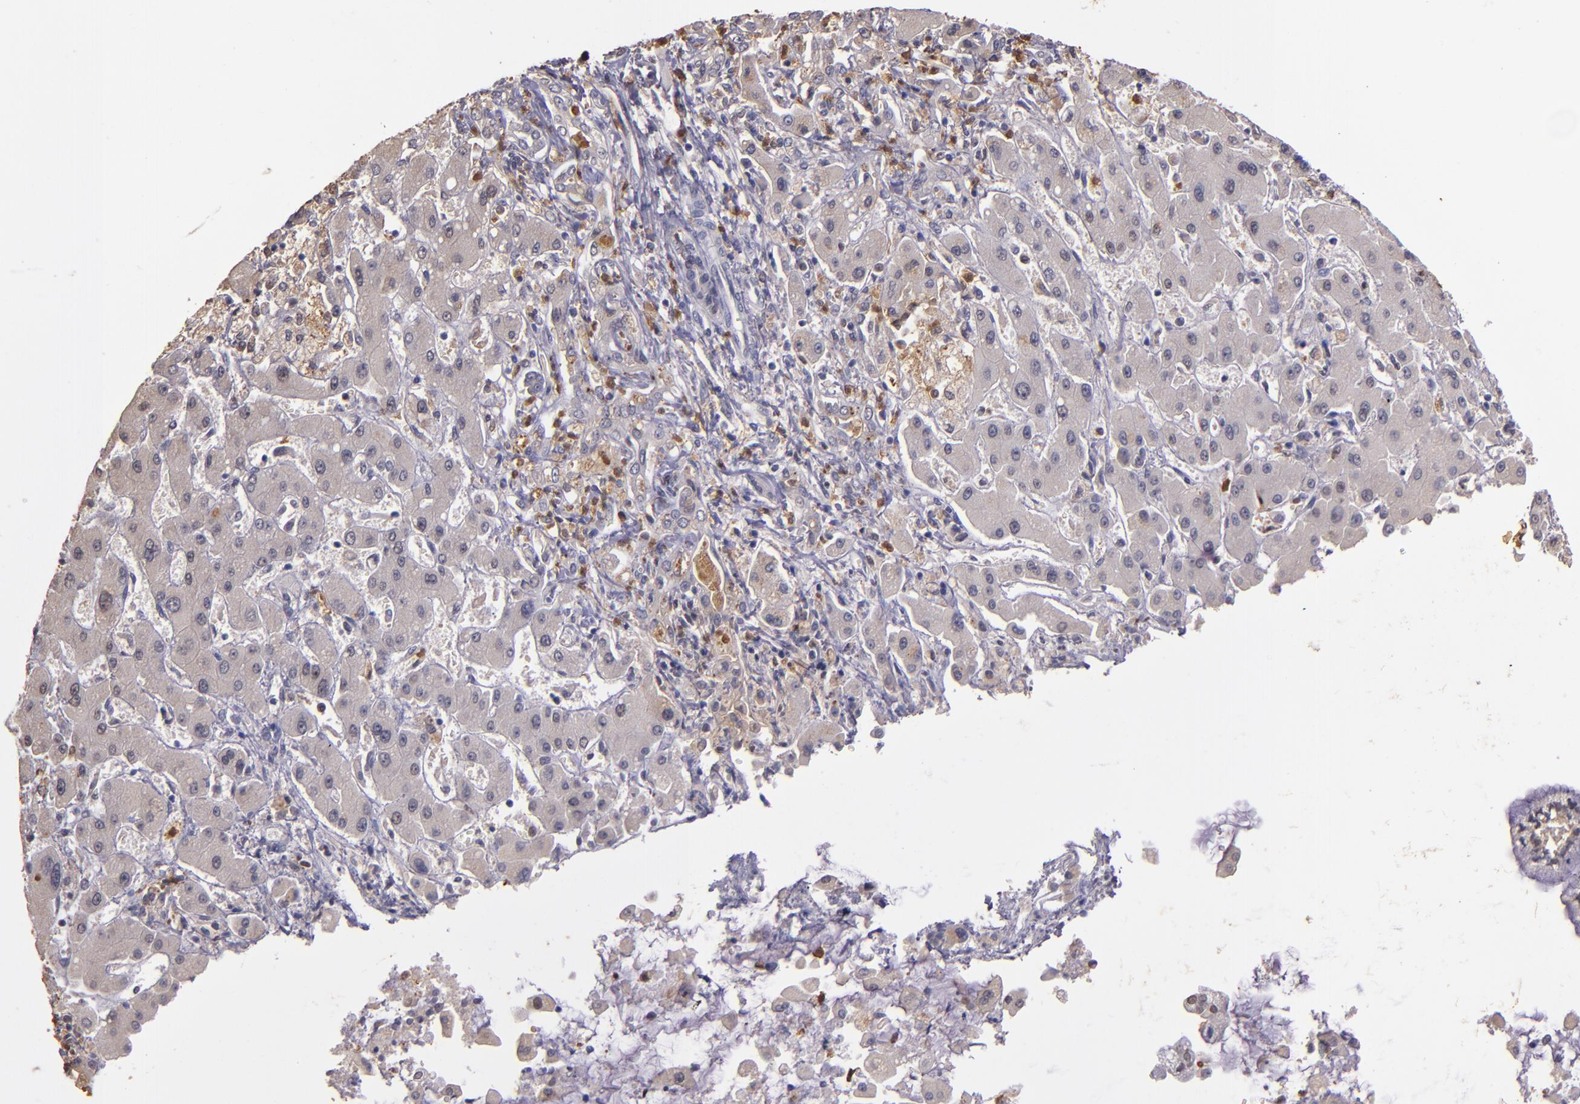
{"staining": {"intensity": "weak", "quantity": ">75%", "location": "cytoplasmic/membranous"}, "tissue": "liver cancer", "cell_type": "Tumor cells", "image_type": "cancer", "snomed": [{"axis": "morphology", "description": "Cholangiocarcinoma"}, {"axis": "topography", "description": "Liver"}], "caption": "Human liver cholangiocarcinoma stained with a protein marker reveals weak staining in tumor cells.", "gene": "PTS", "patient": {"sex": "male", "age": 50}}